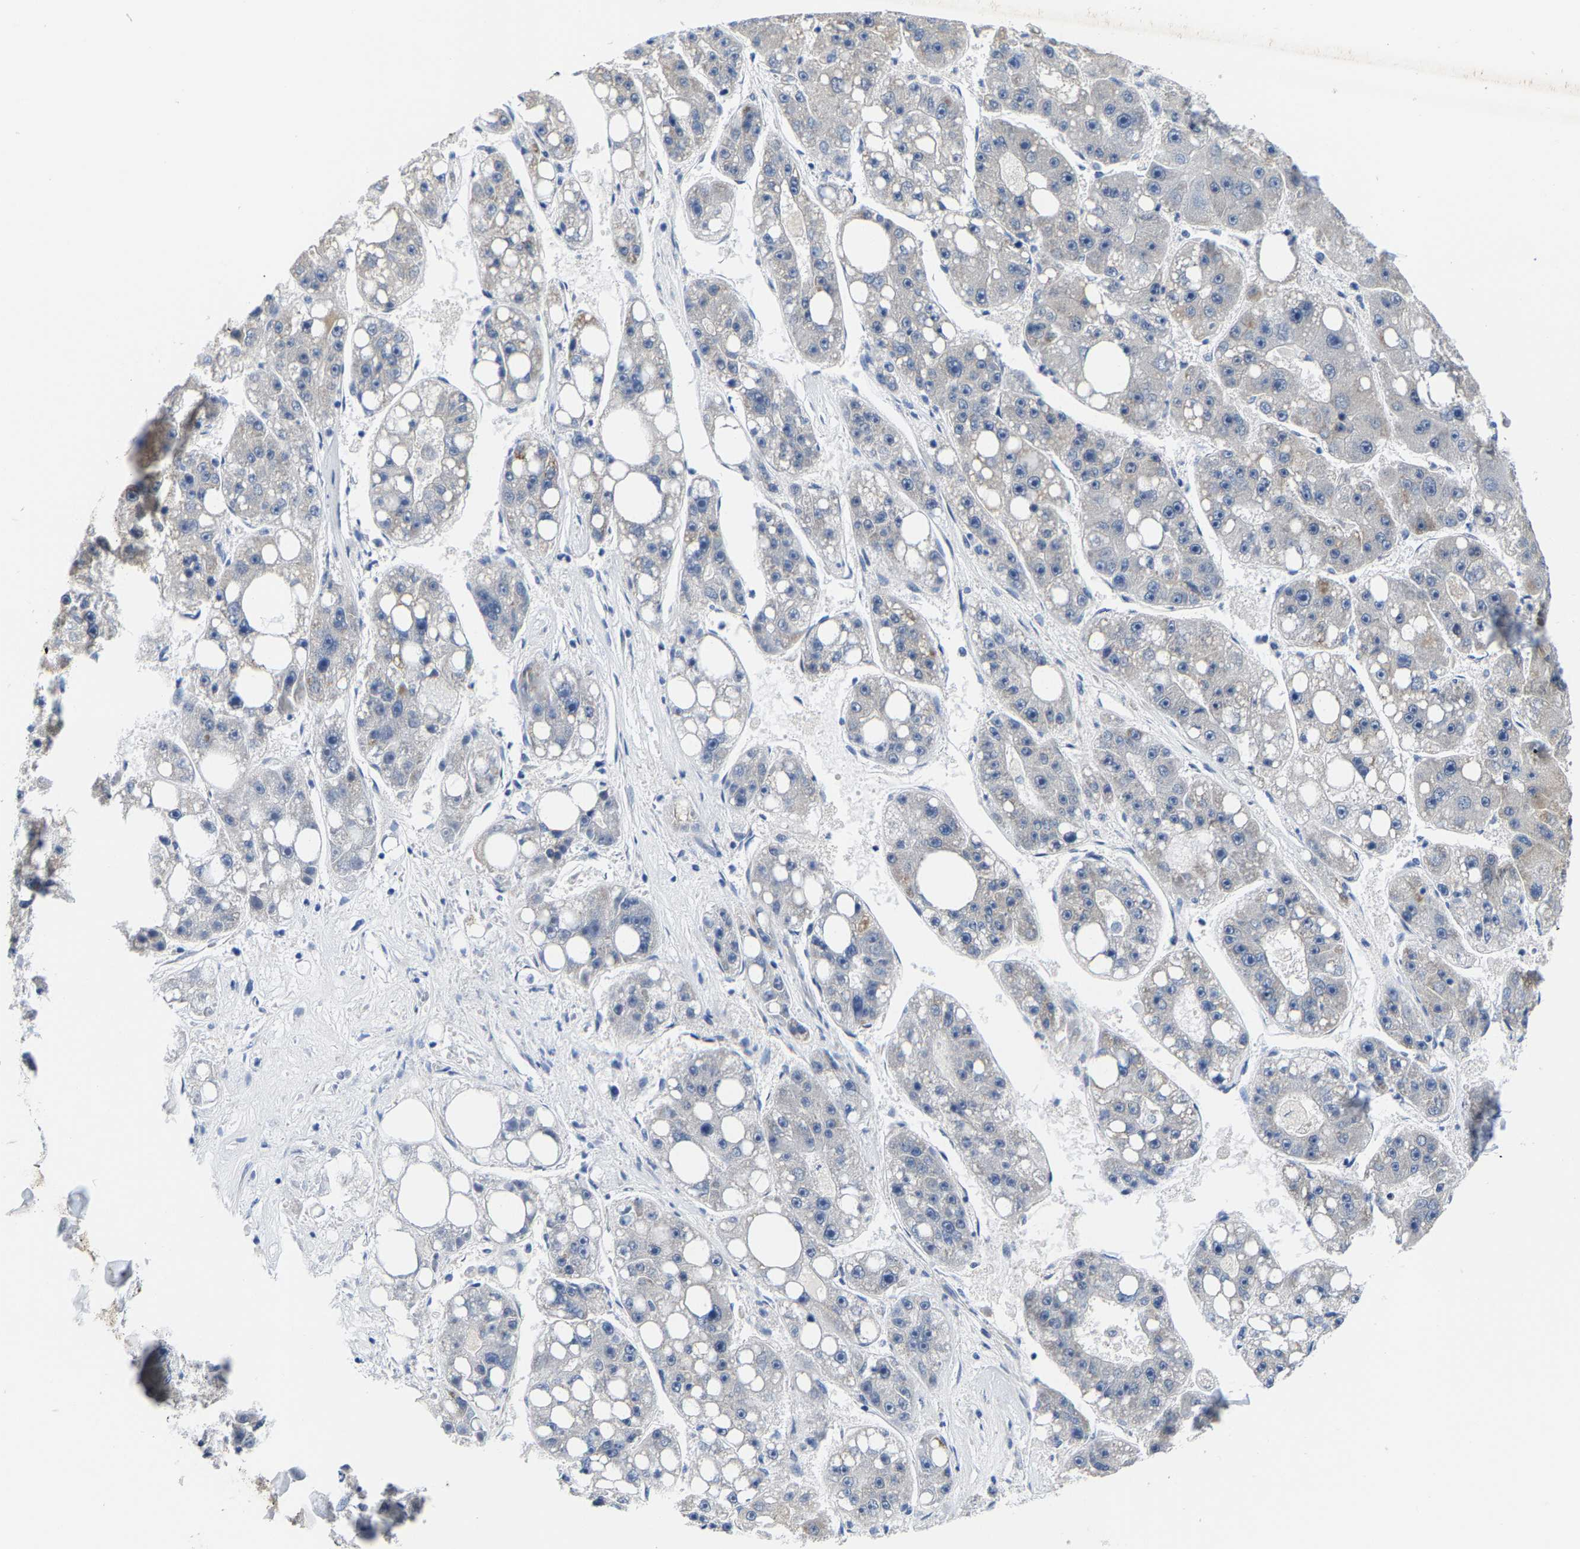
{"staining": {"intensity": "weak", "quantity": "<25%", "location": "cytoplasmic/membranous,nuclear"}, "tissue": "liver cancer", "cell_type": "Tumor cells", "image_type": "cancer", "snomed": [{"axis": "morphology", "description": "Carcinoma, Hepatocellular, NOS"}, {"axis": "topography", "description": "Liver"}], "caption": "Immunohistochemistry image of liver cancer (hepatocellular carcinoma) stained for a protein (brown), which exhibits no expression in tumor cells. (DAB immunohistochemistry (IHC) visualized using brightfield microscopy, high magnification).", "gene": "KLHL1", "patient": {"sex": "female", "age": 61}}